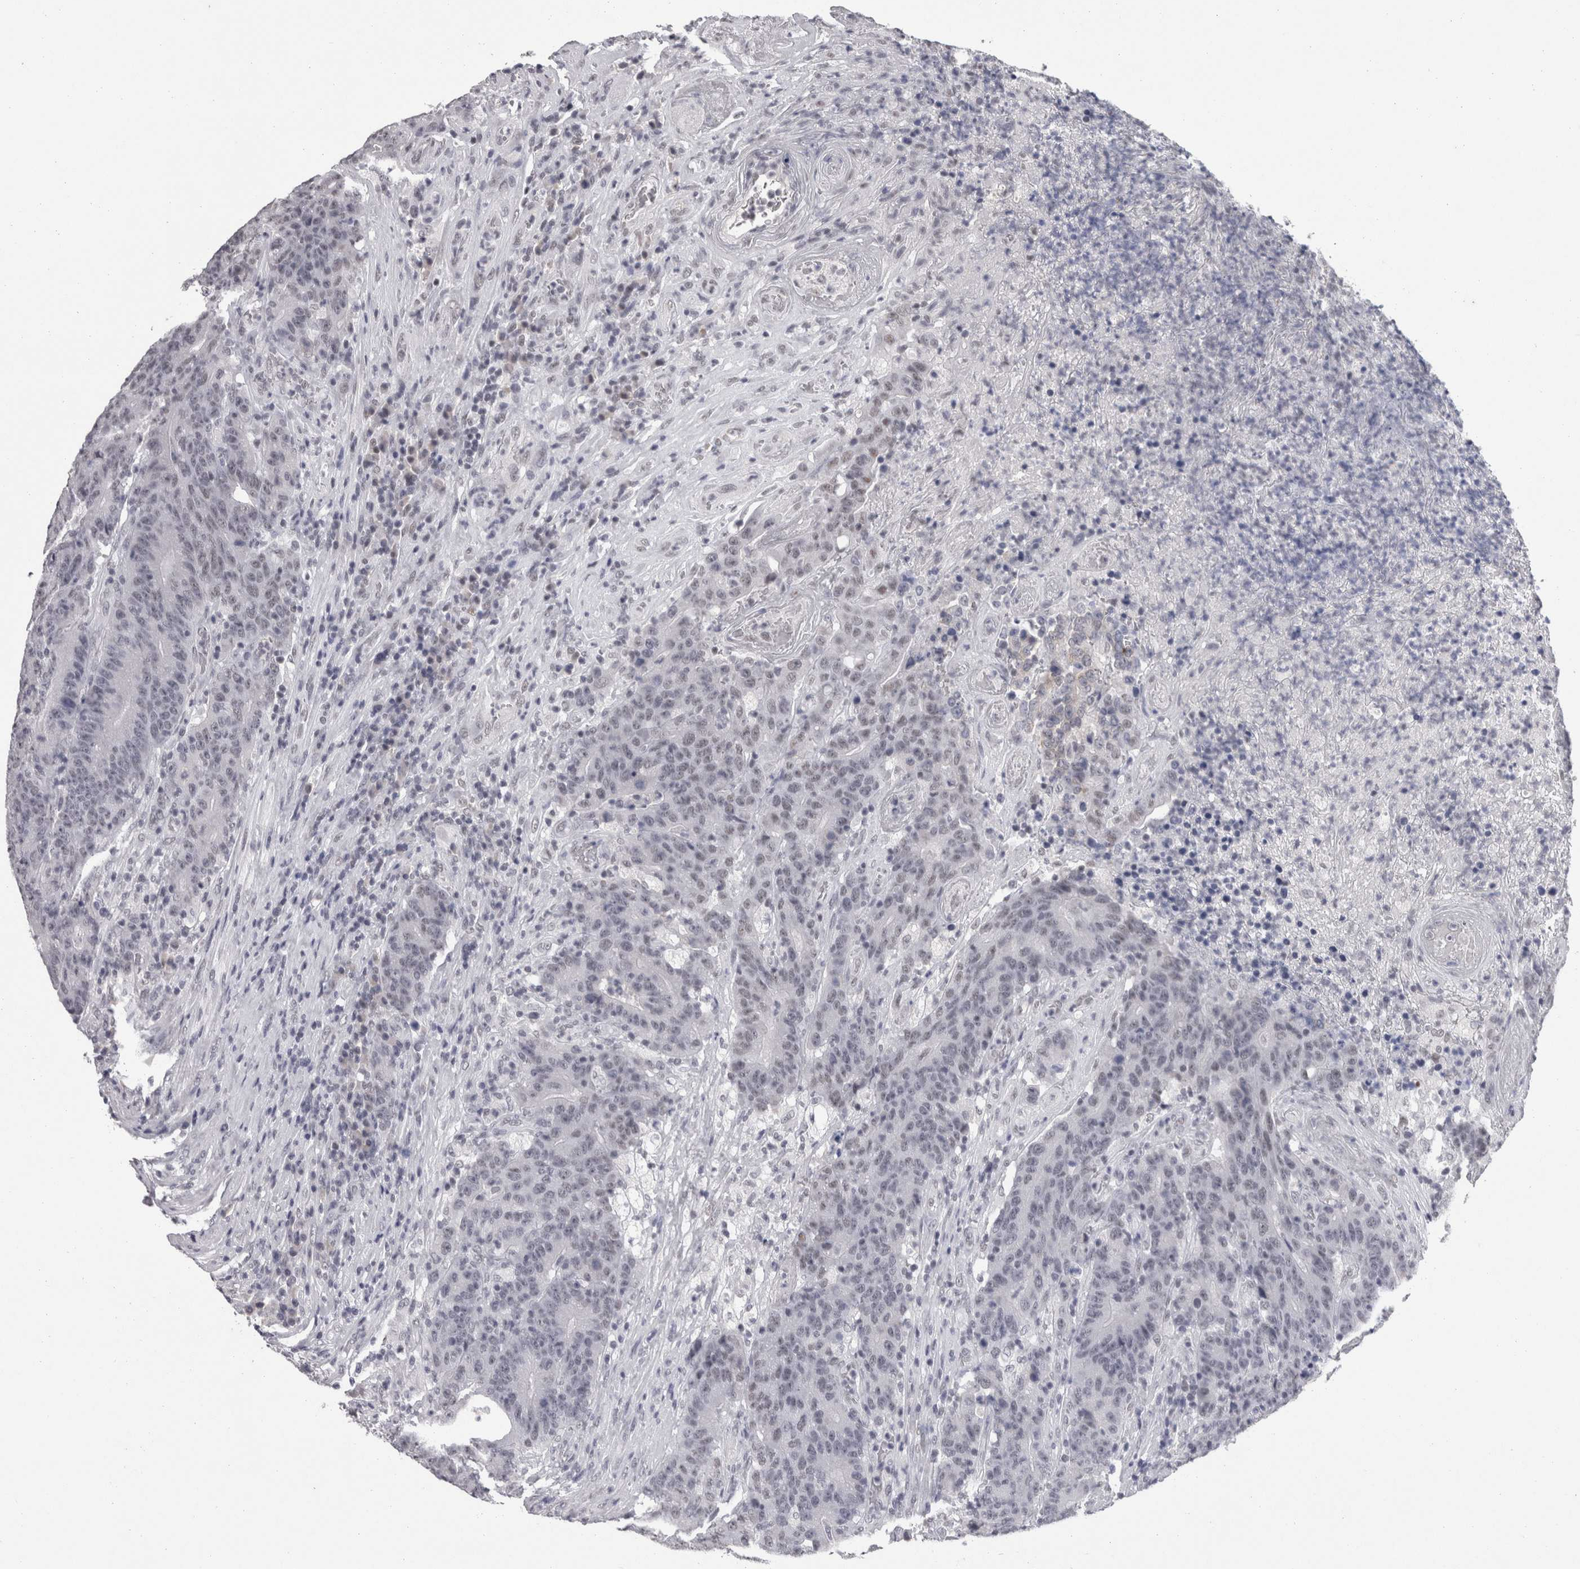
{"staining": {"intensity": "weak", "quantity": "<25%", "location": "nuclear"}, "tissue": "colorectal cancer", "cell_type": "Tumor cells", "image_type": "cancer", "snomed": [{"axis": "morphology", "description": "Normal tissue, NOS"}, {"axis": "morphology", "description": "Adenocarcinoma, NOS"}, {"axis": "topography", "description": "Colon"}], "caption": "Micrograph shows no significant protein positivity in tumor cells of colorectal adenocarcinoma.", "gene": "DDX17", "patient": {"sex": "female", "age": 75}}